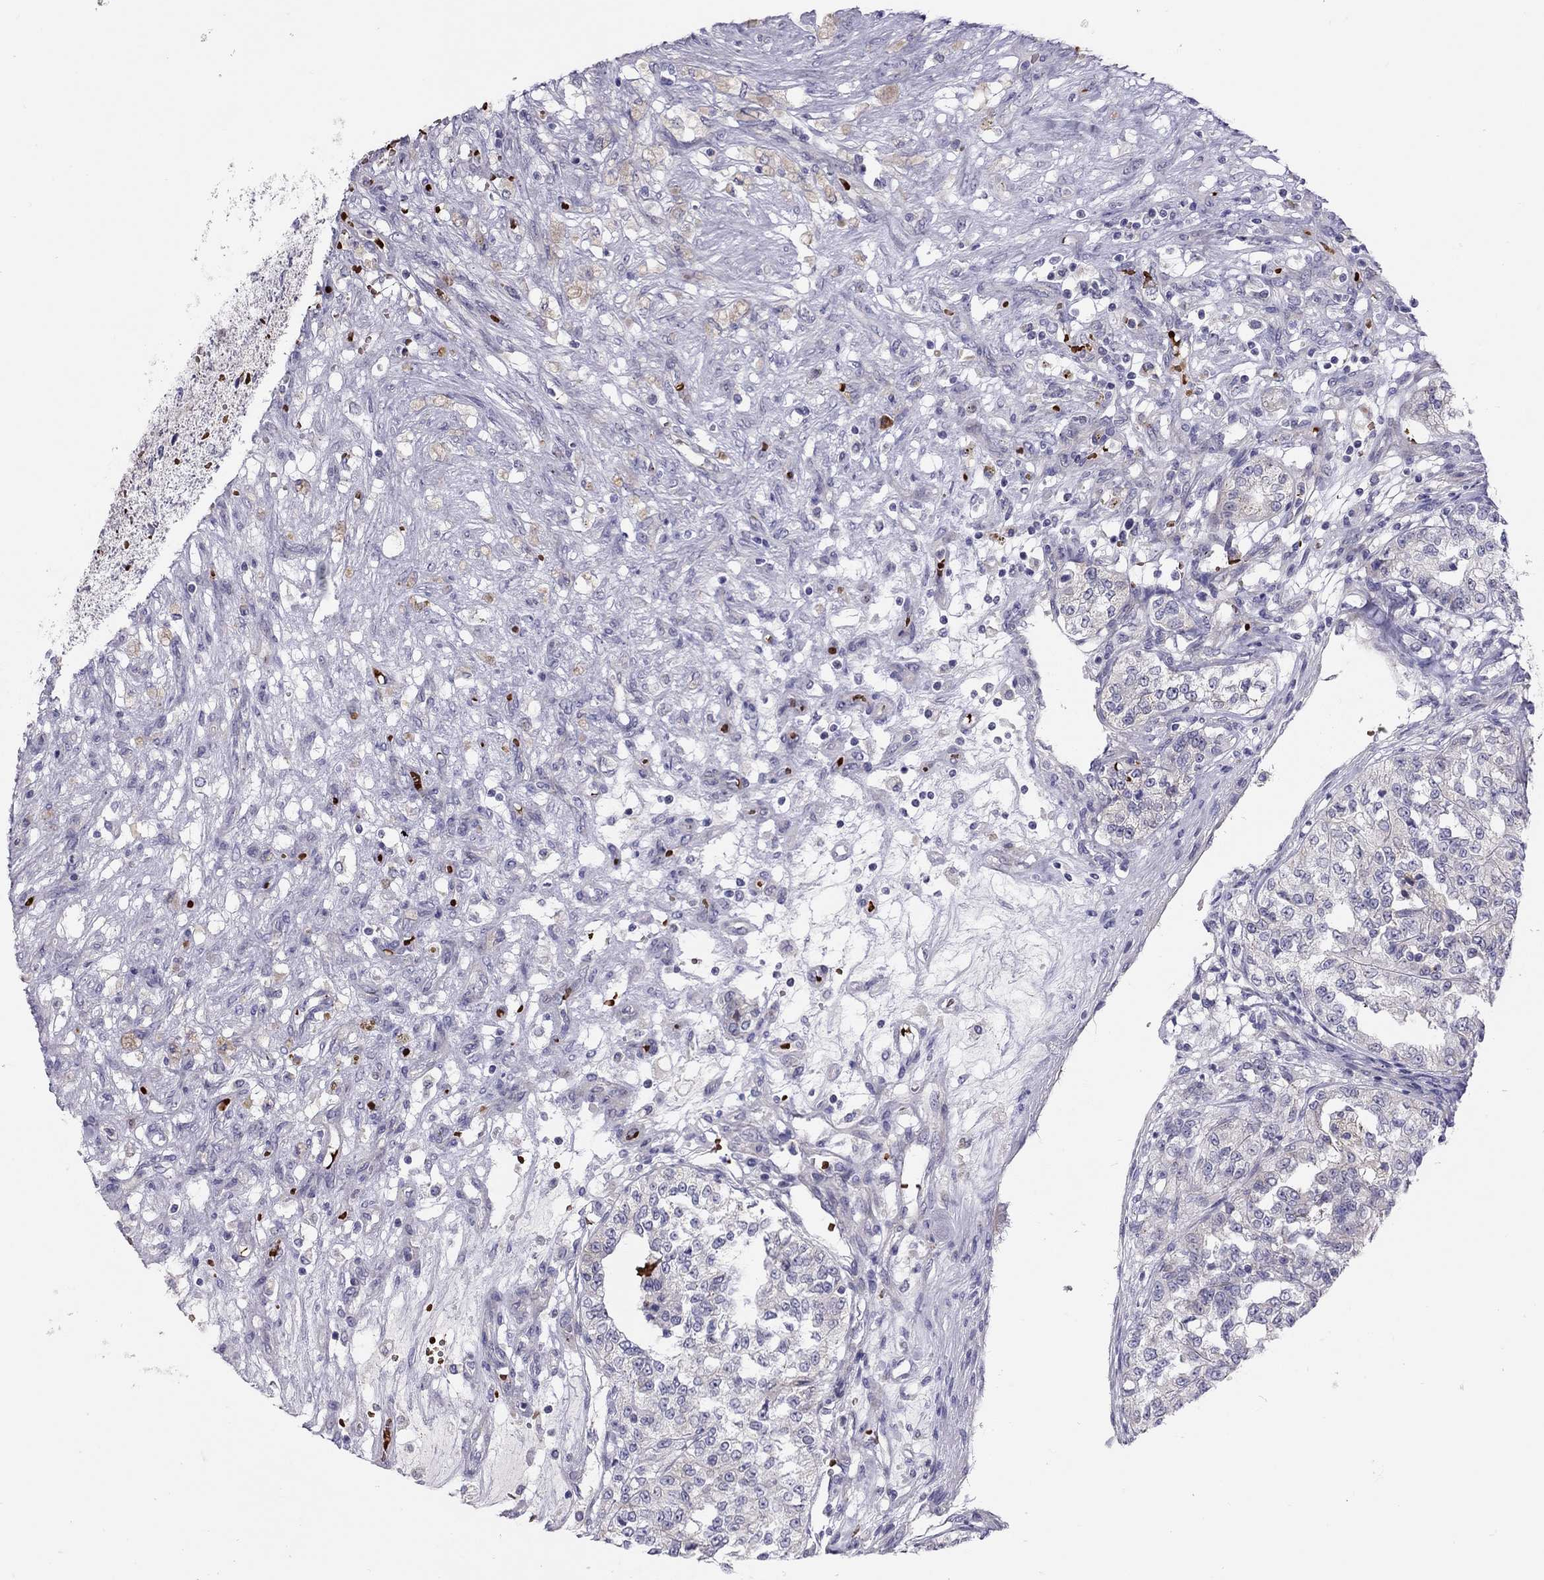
{"staining": {"intensity": "negative", "quantity": "none", "location": "none"}, "tissue": "renal cancer", "cell_type": "Tumor cells", "image_type": "cancer", "snomed": [{"axis": "morphology", "description": "Adenocarcinoma, NOS"}, {"axis": "topography", "description": "Kidney"}], "caption": "IHC histopathology image of renal cancer stained for a protein (brown), which displays no staining in tumor cells.", "gene": "FRMD1", "patient": {"sex": "female", "age": 63}}